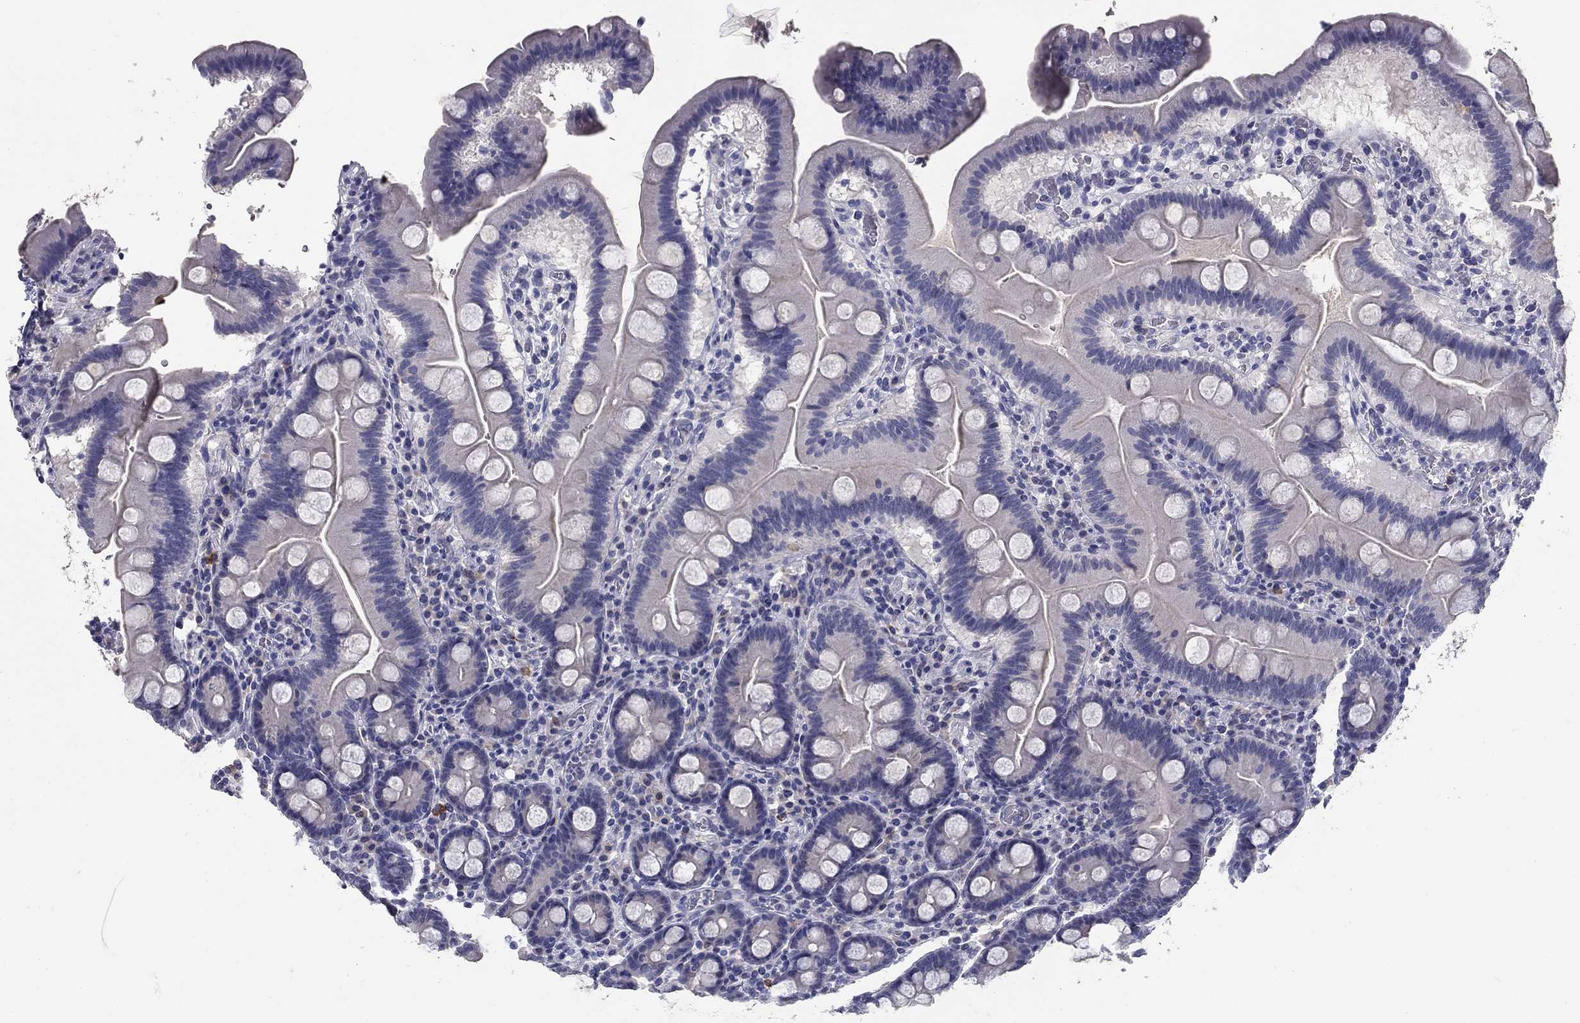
{"staining": {"intensity": "negative", "quantity": "none", "location": "none"}, "tissue": "duodenum", "cell_type": "Glandular cells", "image_type": "normal", "snomed": [{"axis": "morphology", "description": "Normal tissue, NOS"}, {"axis": "topography", "description": "Duodenum"}], "caption": "Photomicrograph shows no protein positivity in glandular cells of normal duodenum.", "gene": "POMC", "patient": {"sex": "male", "age": 59}}